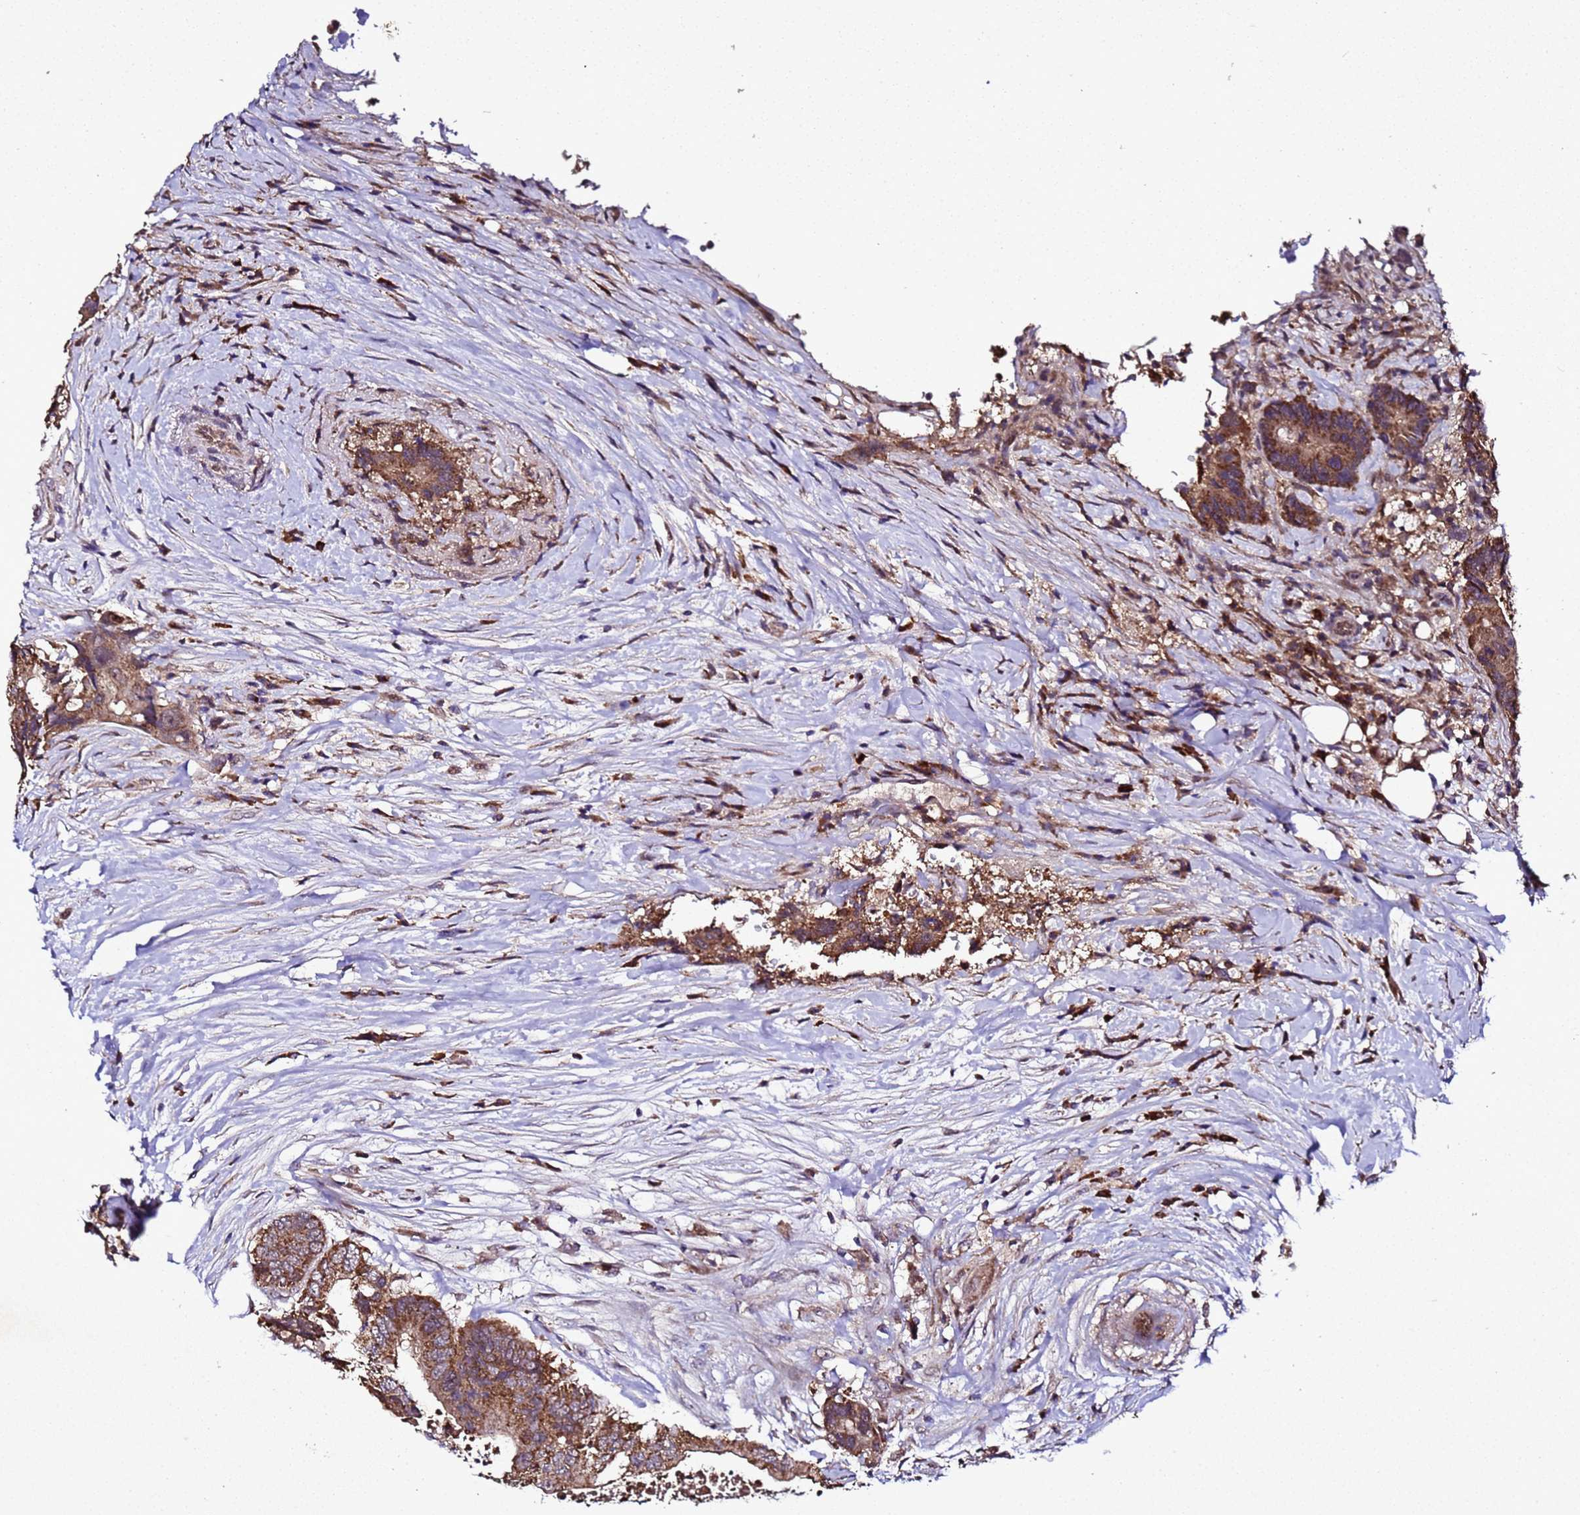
{"staining": {"intensity": "strong", "quantity": ">75%", "location": "cytoplasmic/membranous"}, "tissue": "colorectal cancer", "cell_type": "Tumor cells", "image_type": "cancer", "snomed": [{"axis": "morphology", "description": "Adenocarcinoma, NOS"}, {"axis": "topography", "description": "Colon"}], "caption": "This image exhibits immunohistochemistry staining of colorectal adenocarcinoma, with high strong cytoplasmic/membranous expression in about >75% of tumor cells.", "gene": "HSPBAP1", "patient": {"sex": "male", "age": 71}}